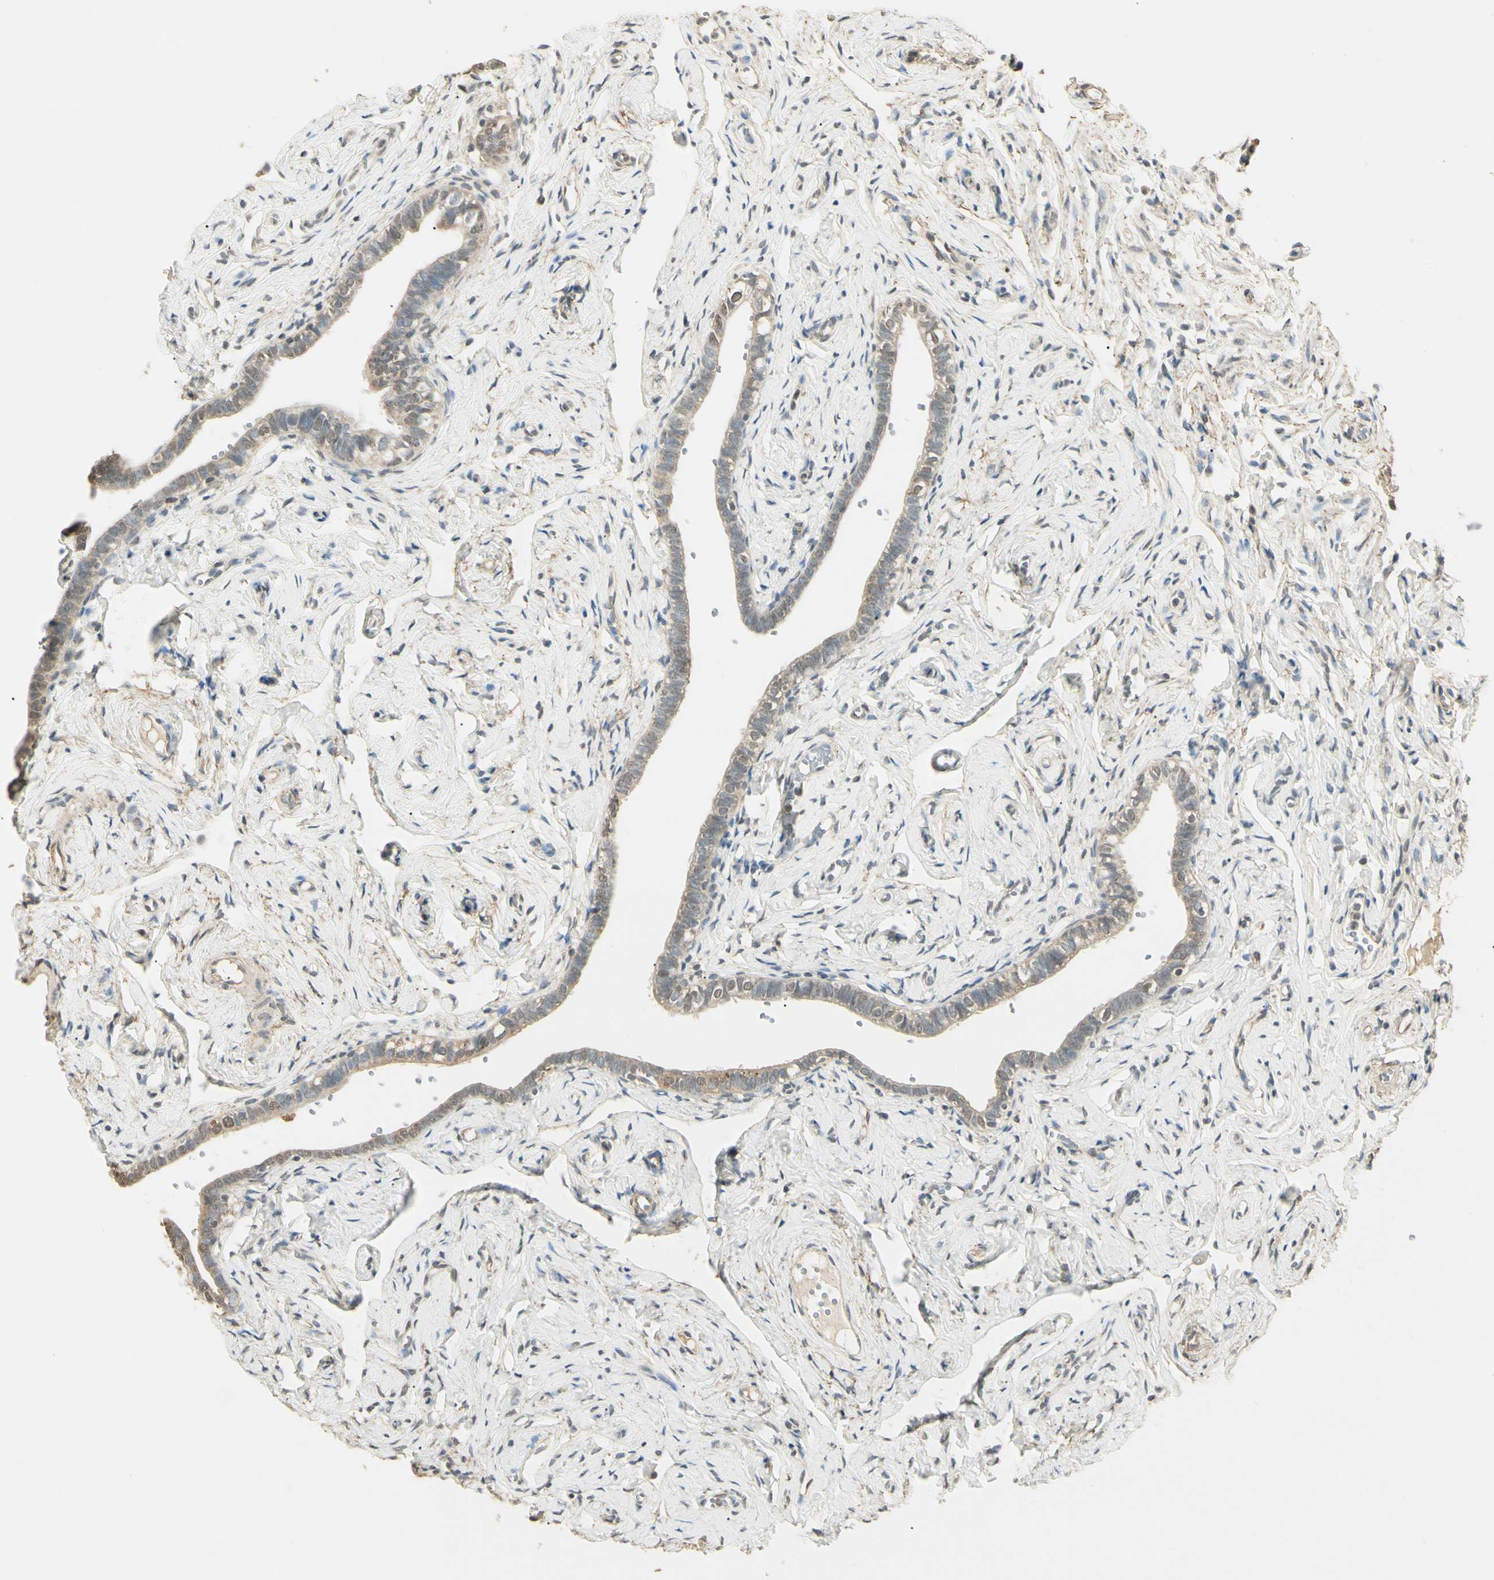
{"staining": {"intensity": "weak", "quantity": "25%-75%", "location": "cytoplasmic/membranous,nuclear"}, "tissue": "fallopian tube", "cell_type": "Glandular cells", "image_type": "normal", "snomed": [{"axis": "morphology", "description": "Normal tissue, NOS"}, {"axis": "topography", "description": "Fallopian tube"}], "caption": "Glandular cells exhibit weak cytoplasmic/membranous,nuclear expression in approximately 25%-75% of cells in benign fallopian tube. The staining was performed using DAB (3,3'-diaminobenzidine), with brown indicating positive protein expression. Nuclei are stained blue with hematoxylin.", "gene": "SGCA", "patient": {"sex": "female", "age": 71}}